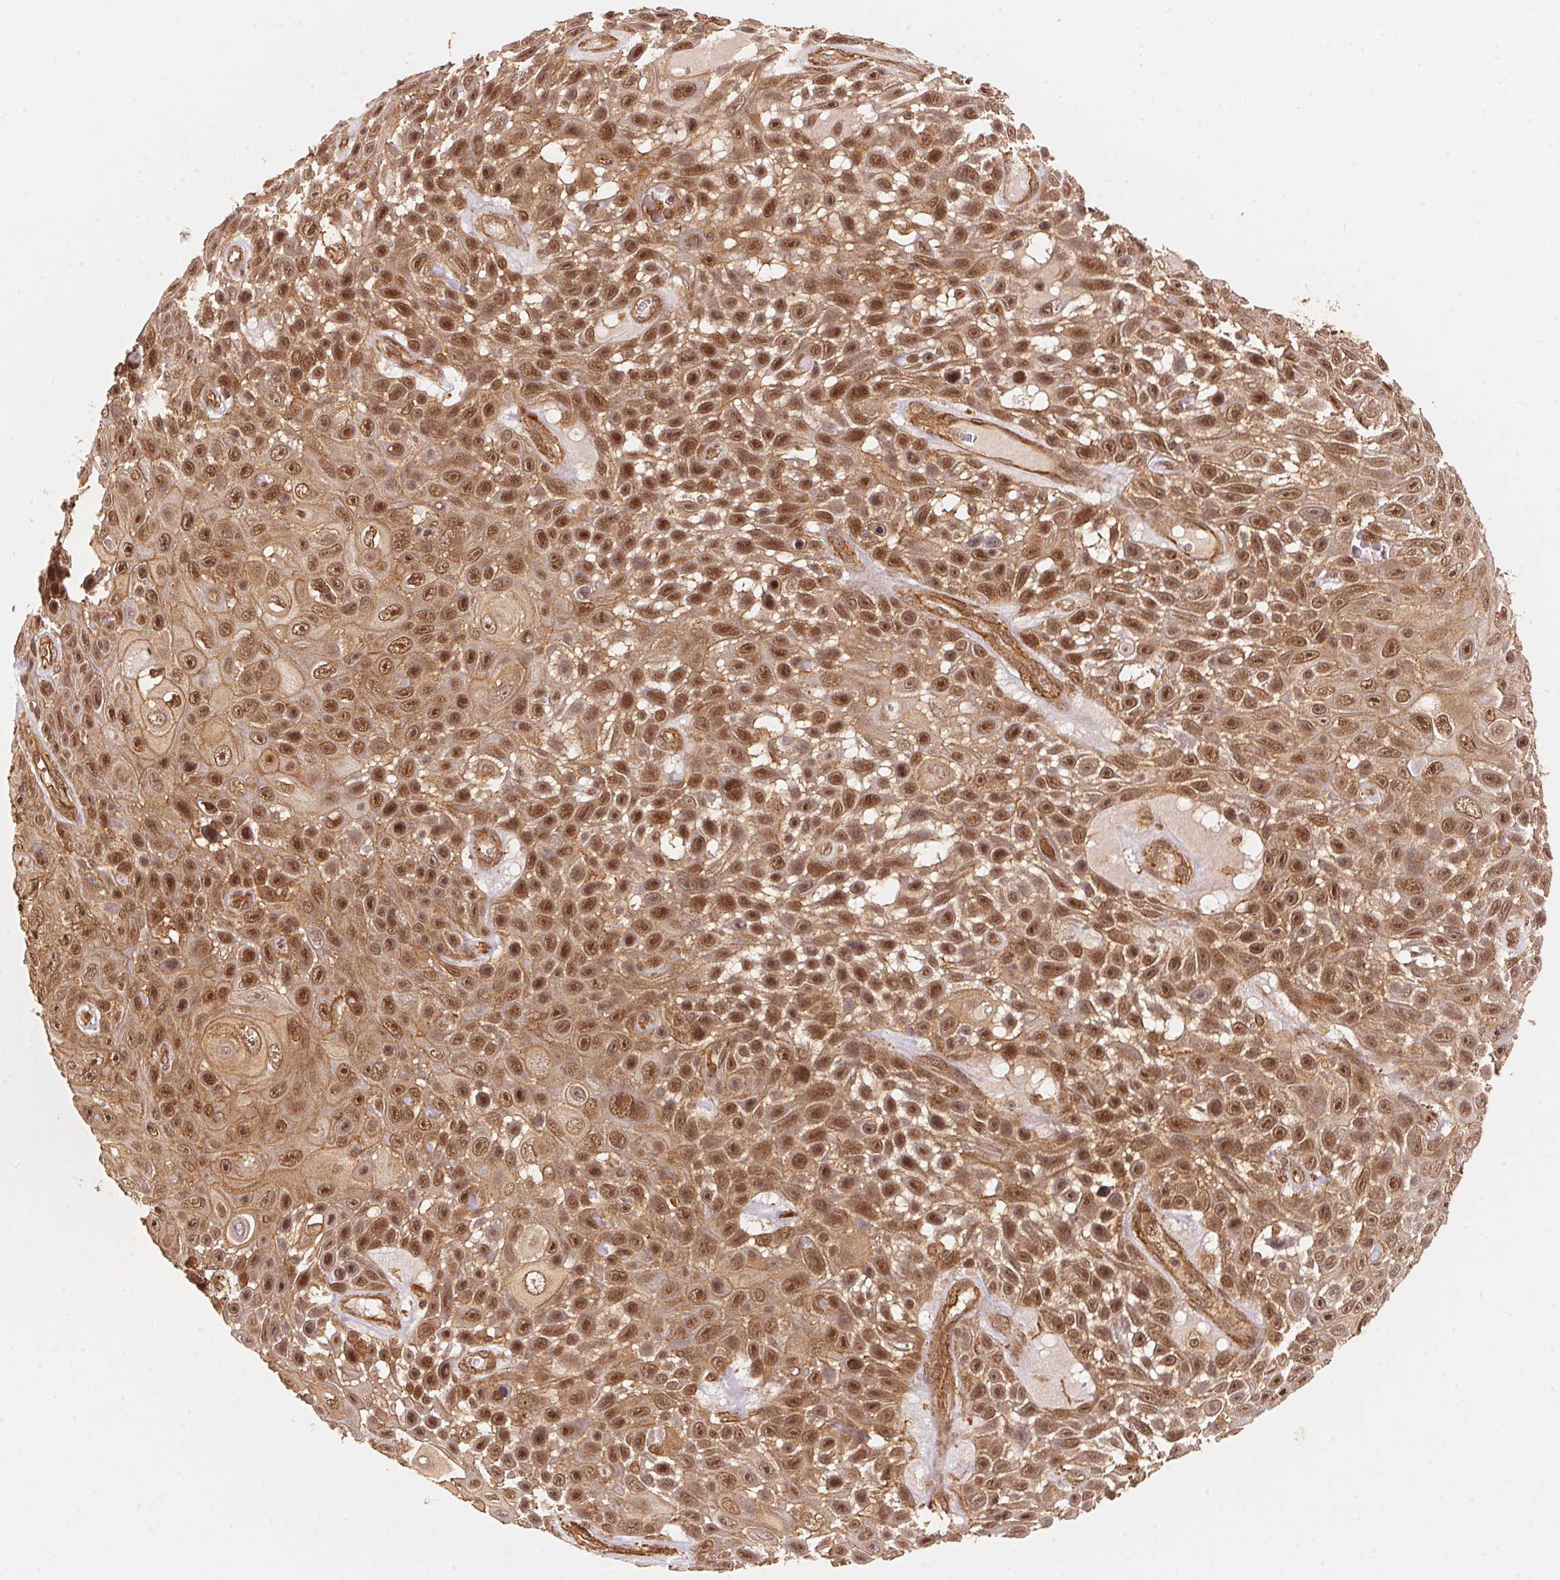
{"staining": {"intensity": "moderate", "quantity": ">75%", "location": "nuclear"}, "tissue": "skin cancer", "cell_type": "Tumor cells", "image_type": "cancer", "snomed": [{"axis": "morphology", "description": "Squamous cell carcinoma, NOS"}, {"axis": "topography", "description": "Skin"}], "caption": "There is medium levels of moderate nuclear expression in tumor cells of skin cancer, as demonstrated by immunohistochemical staining (brown color).", "gene": "TNIP2", "patient": {"sex": "male", "age": 82}}